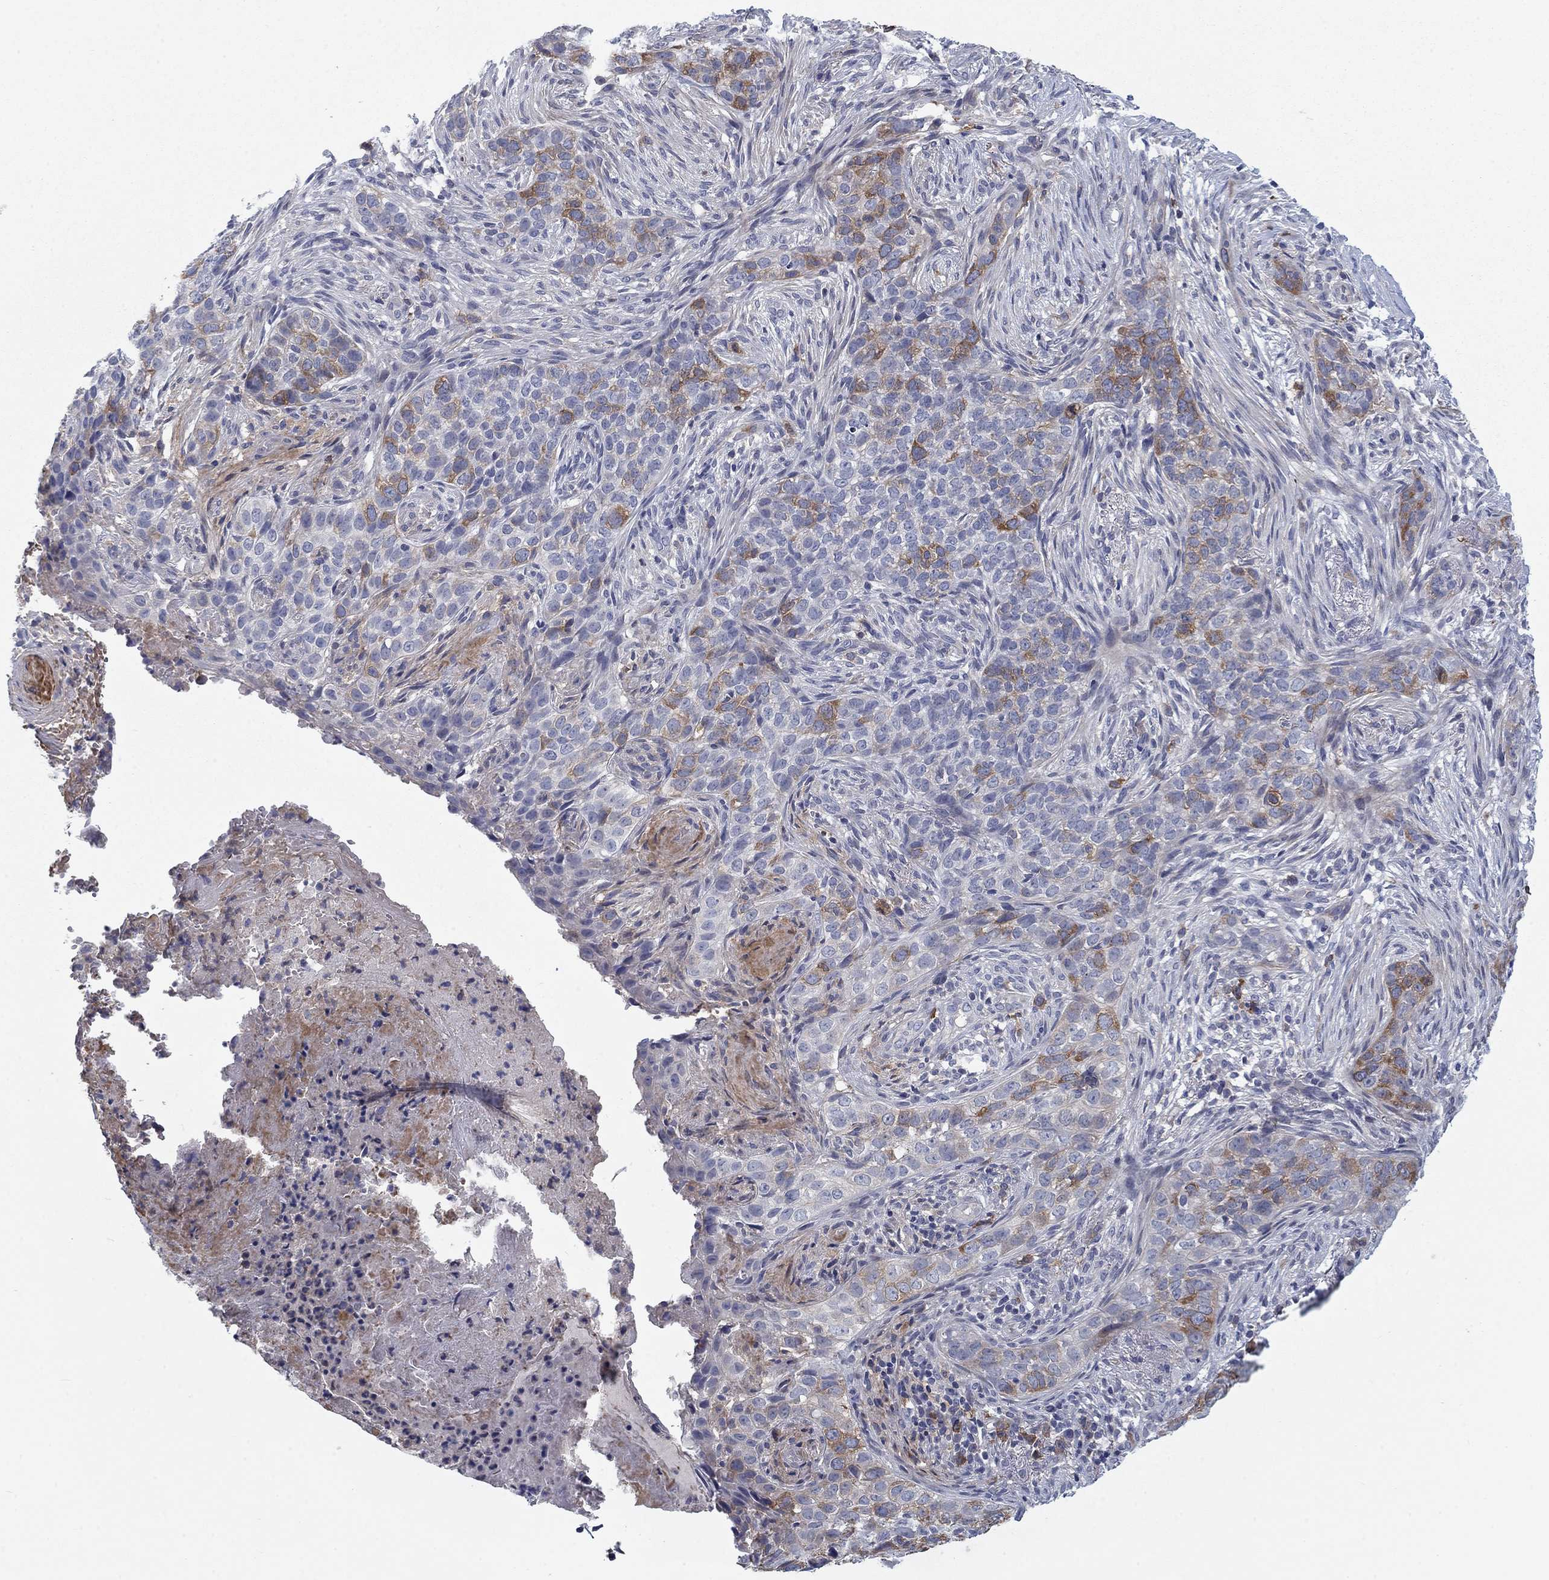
{"staining": {"intensity": "moderate", "quantity": "<25%", "location": "cytoplasmic/membranous"}, "tissue": "skin cancer", "cell_type": "Tumor cells", "image_type": "cancer", "snomed": [{"axis": "morphology", "description": "Squamous cell carcinoma, NOS"}, {"axis": "topography", "description": "Skin"}], "caption": "Immunohistochemistry (IHC) micrograph of squamous cell carcinoma (skin) stained for a protein (brown), which displays low levels of moderate cytoplasmic/membranous staining in approximately <25% of tumor cells.", "gene": "KIF15", "patient": {"sex": "male", "age": 88}}